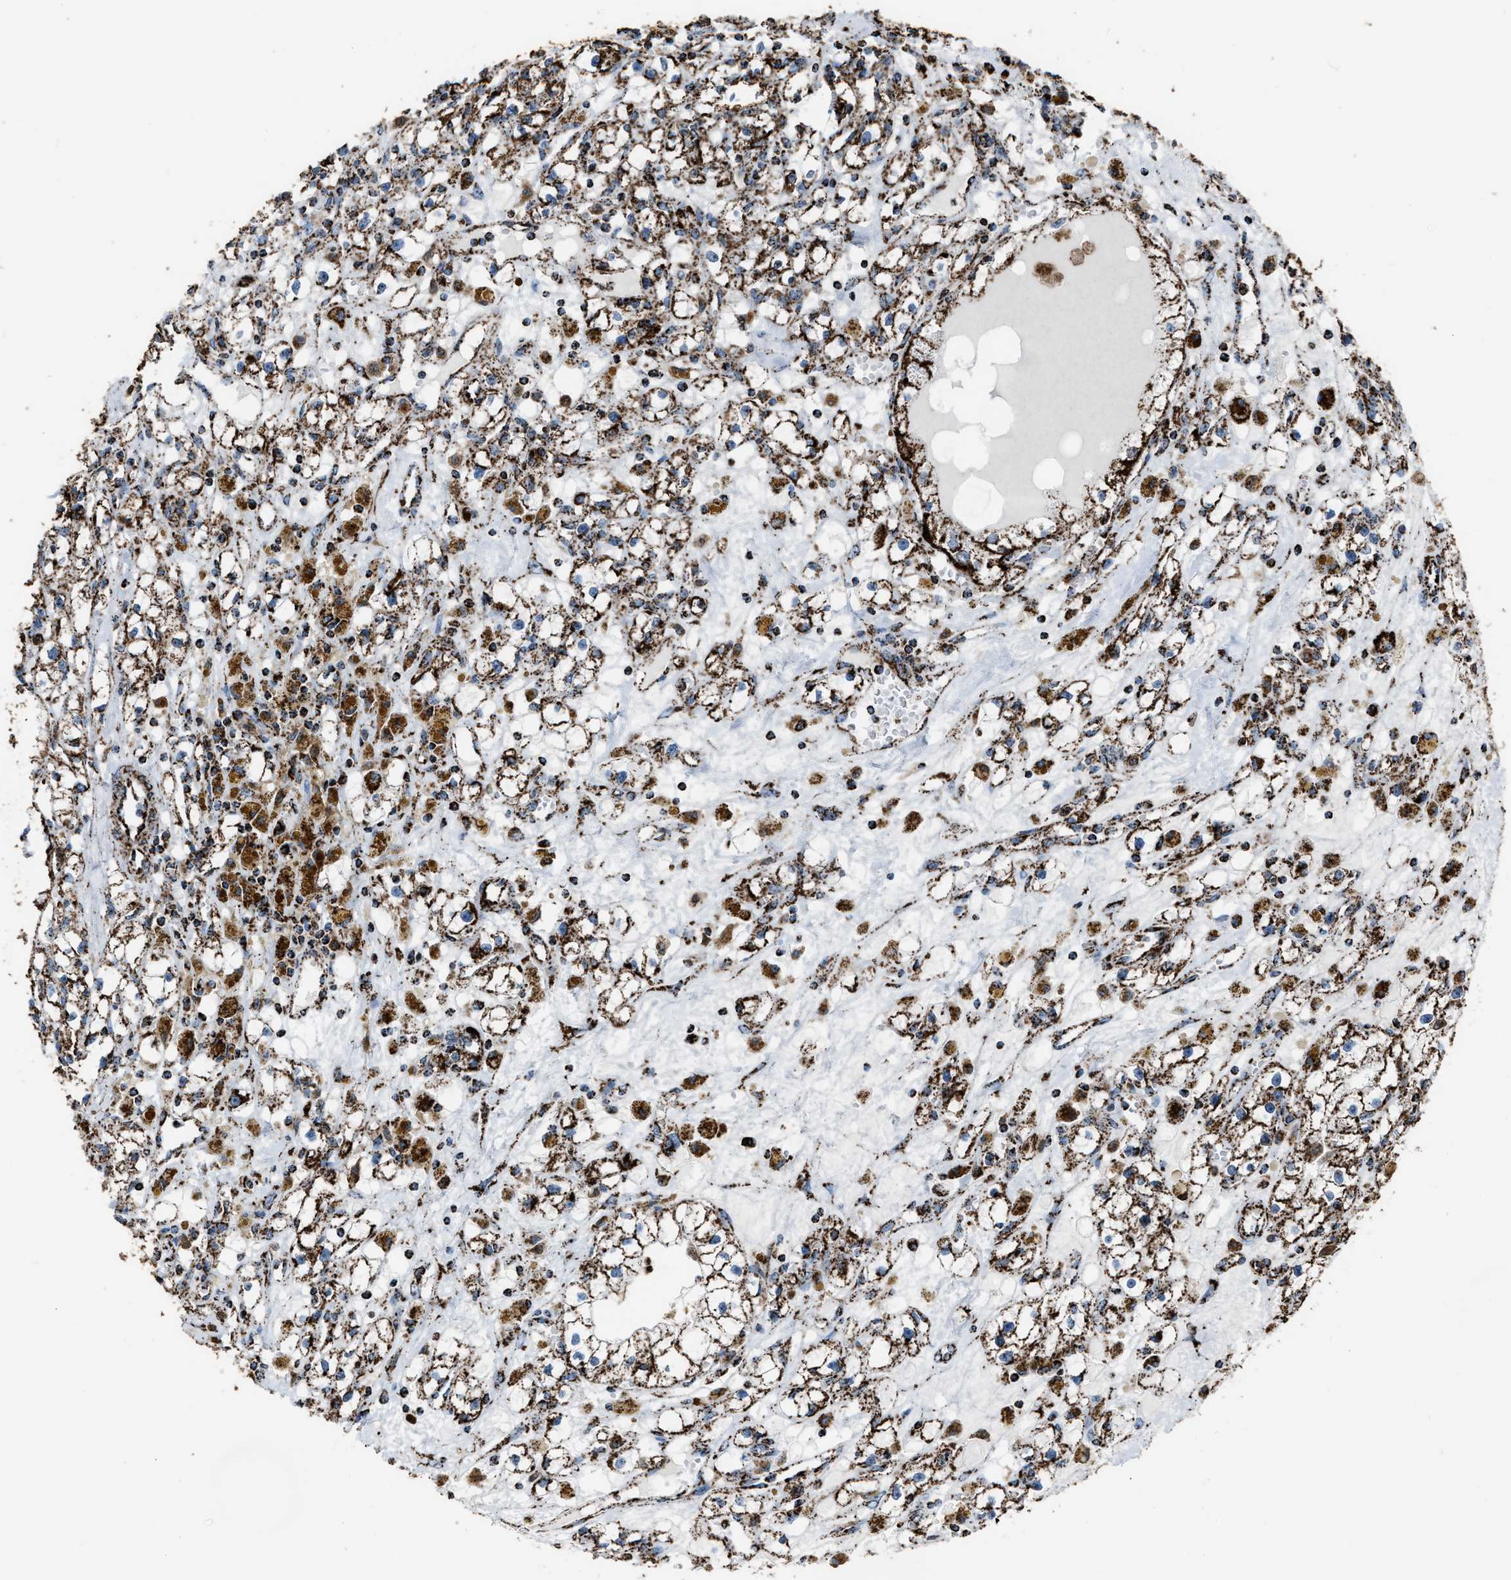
{"staining": {"intensity": "strong", "quantity": ">75%", "location": "cytoplasmic/membranous"}, "tissue": "renal cancer", "cell_type": "Tumor cells", "image_type": "cancer", "snomed": [{"axis": "morphology", "description": "Adenocarcinoma, NOS"}, {"axis": "topography", "description": "Kidney"}], "caption": "Approximately >75% of tumor cells in human renal cancer (adenocarcinoma) exhibit strong cytoplasmic/membranous protein expression as visualized by brown immunohistochemical staining.", "gene": "MDH2", "patient": {"sex": "male", "age": 56}}